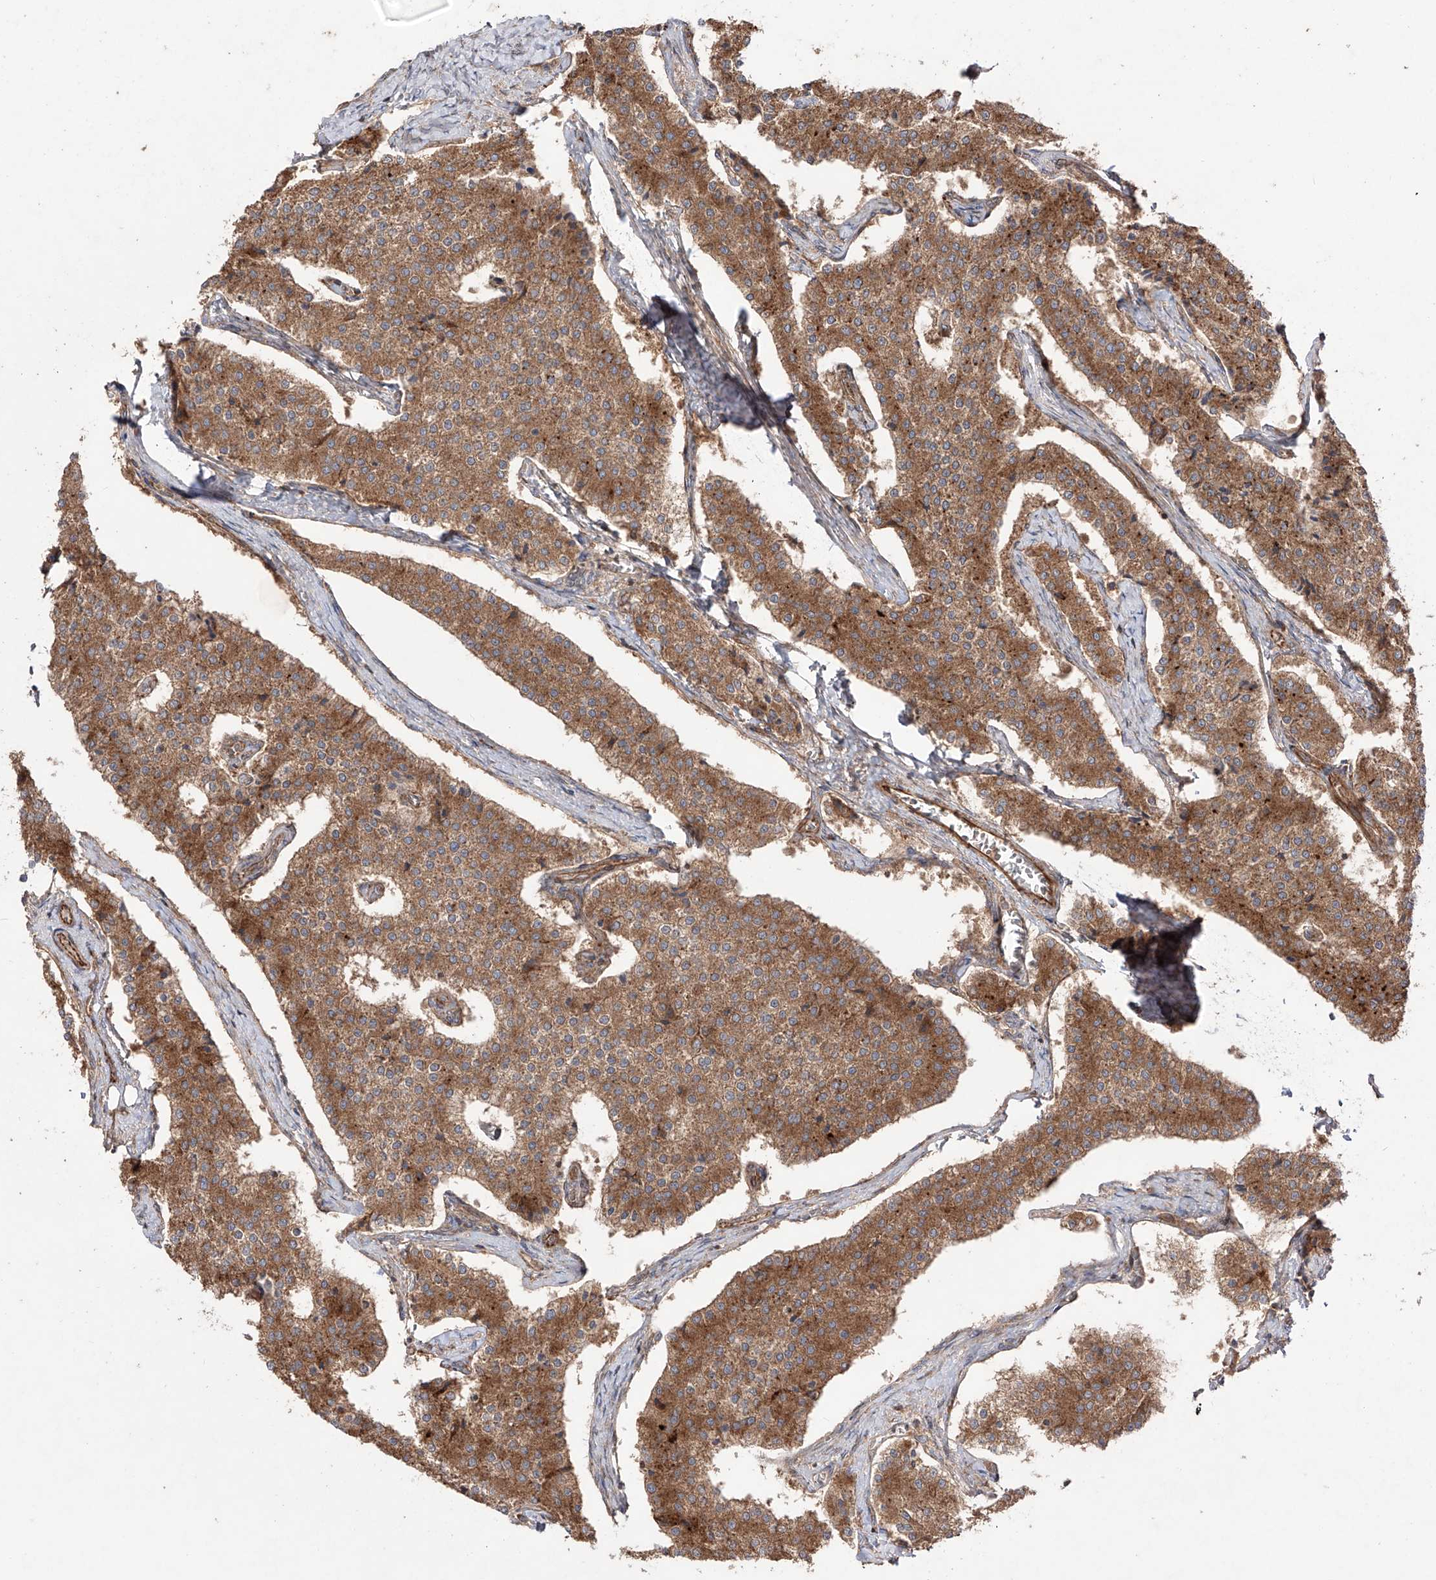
{"staining": {"intensity": "moderate", "quantity": ">75%", "location": "cytoplasmic/membranous"}, "tissue": "carcinoid", "cell_type": "Tumor cells", "image_type": "cancer", "snomed": [{"axis": "morphology", "description": "Carcinoid, malignant, NOS"}, {"axis": "topography", "description": "Colon"}], "caption": "Protein staining displays moderate cytoplasmic/membranous expression in approximately >75% of tumor cells in carcinoid. The staining was performed using DAB to visualize the protein expression in brown, while the nuclei were stained in blue with hematoxylin (Magnification: 20x).", "gene": "YKT6", "patient": {"sex": "female", "age": 52}}